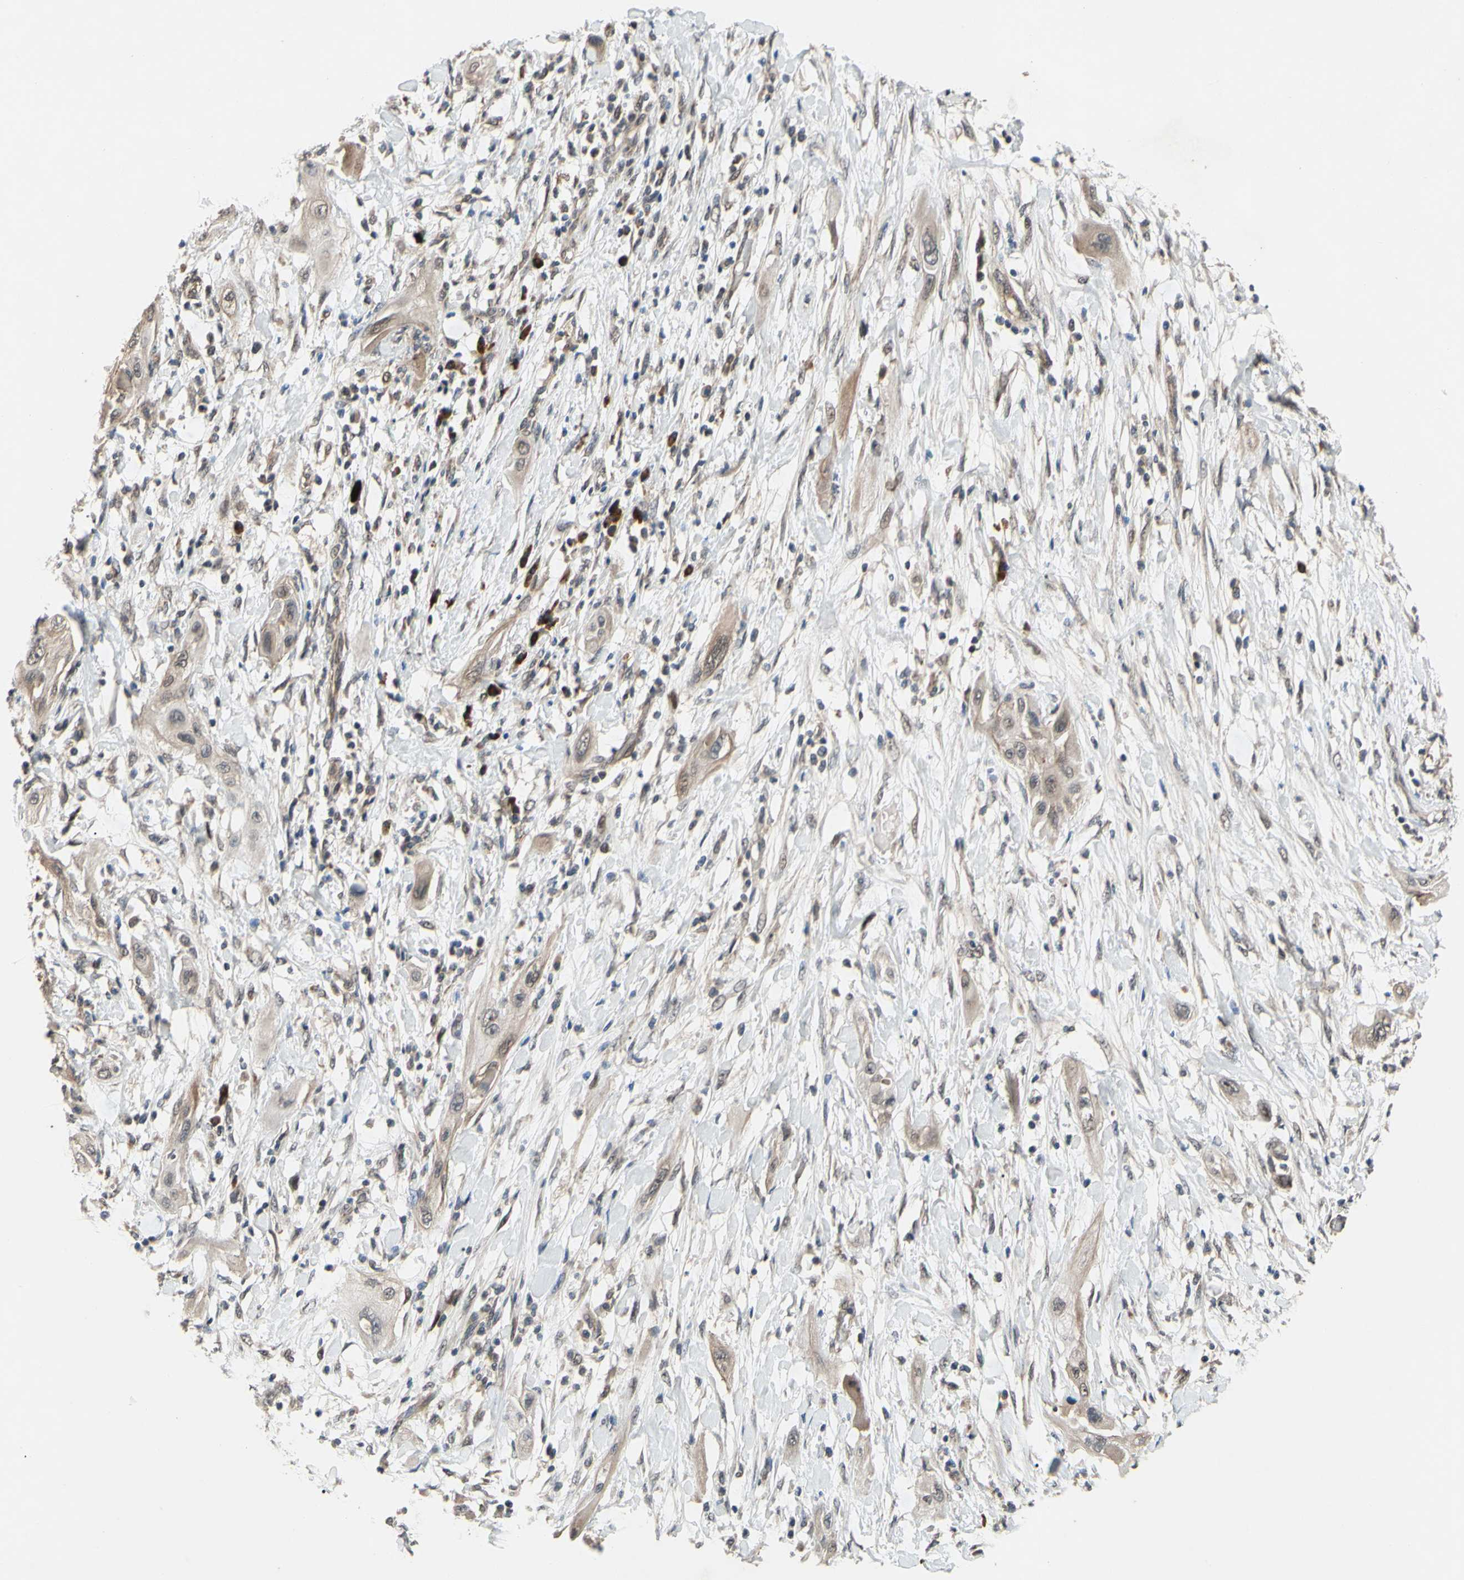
{"staining": {"intensity": "weak", "quantity": ">75%", "location": "cytoplasmic/membranous"}, "tissue": "lung cancer", "cell_type": "Tumor cells", "image_type": "cancer", "snomed": [{"axis": "morphology", "description": "Squamous cell carcinoma, NOS"}, {"axis": "topography", "description": "Lung"}], "caption": "Lung cancer stained for a protein exhibits weak cytoplasmic/membranous positivity in tumor cells.", "gene": "CD164", "patient": {"sex": "female", "age": 47}}